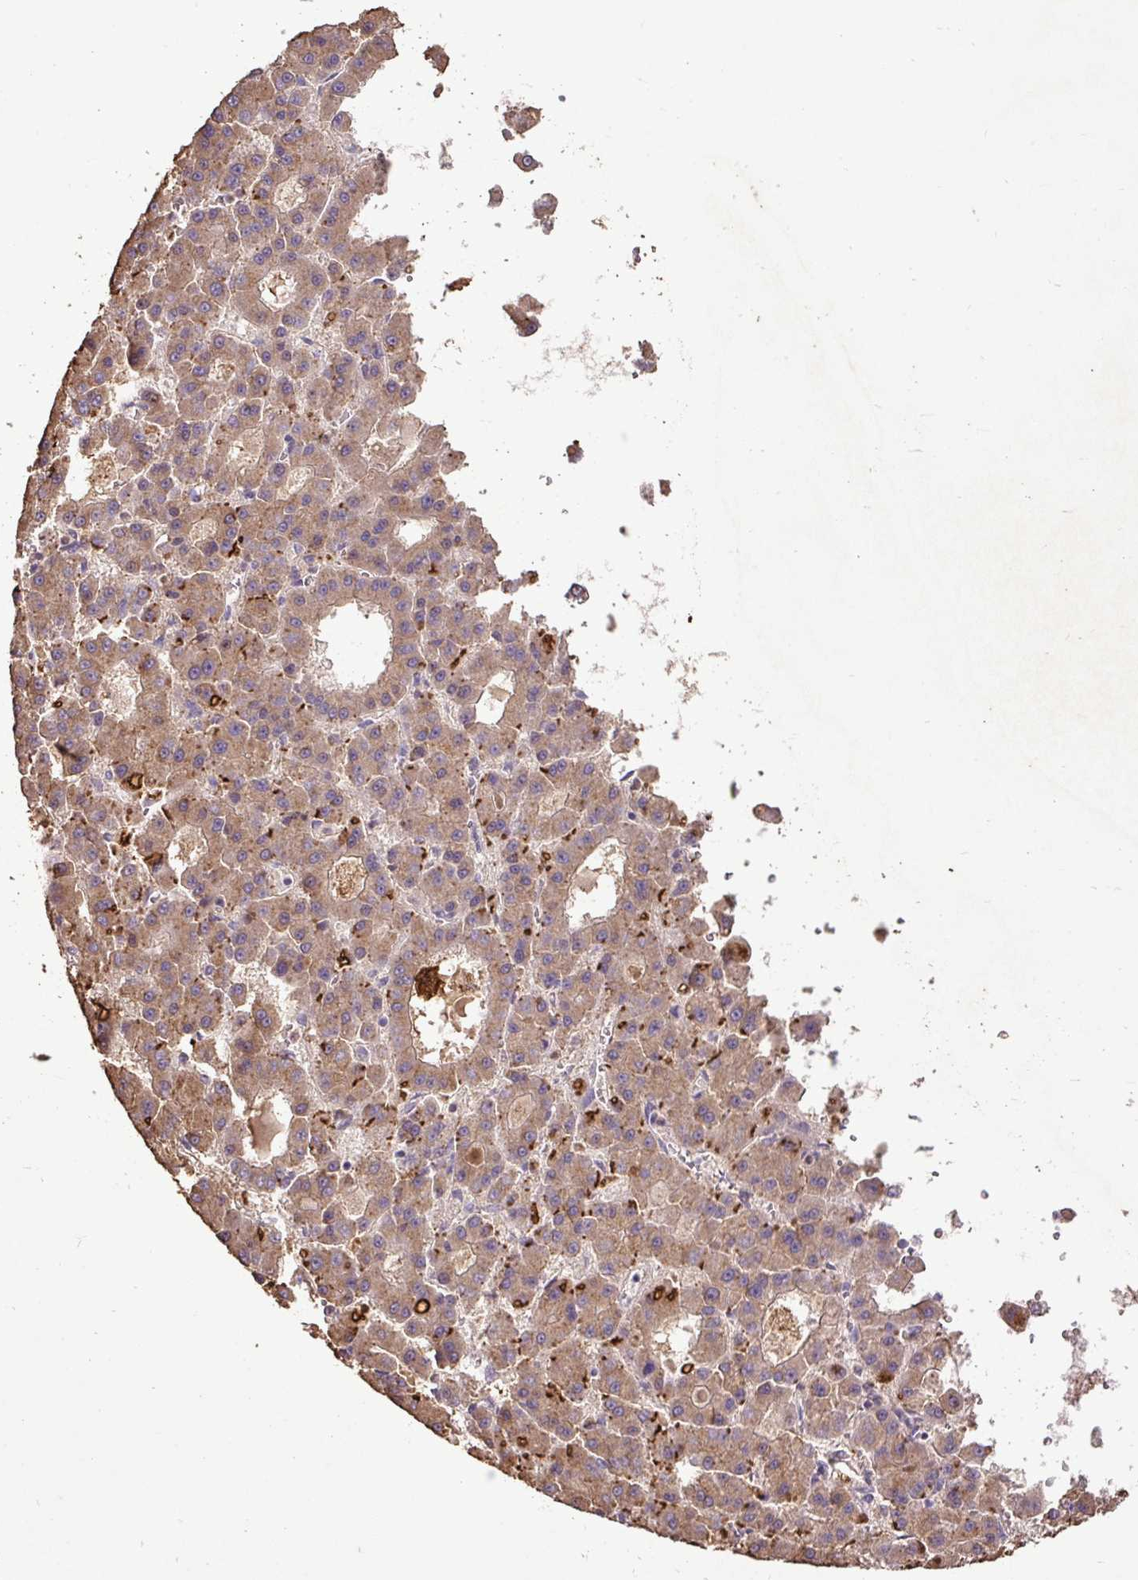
{"staining": {"intensity": "moderate", "quantity": ">75%", "location": "cytoplasmic/membranous"}, "tissue": "liver cancer", "cell_type": "Tumor cells", "image_type": "cancer", "snomed": [{"axis": "morphology", "description": "Carcinoma, Hepatocellular, NOS"}, {"axis": "topography", "description": "Liver"}], "caption": "Liver cancer (hepatocellular carcinoma) stained for a protein reveals moderate cytoplasmic/membranous positivity in tumor cells.", "gene": "LRTM2", "patient": {"sex": "male", "age": 70}}